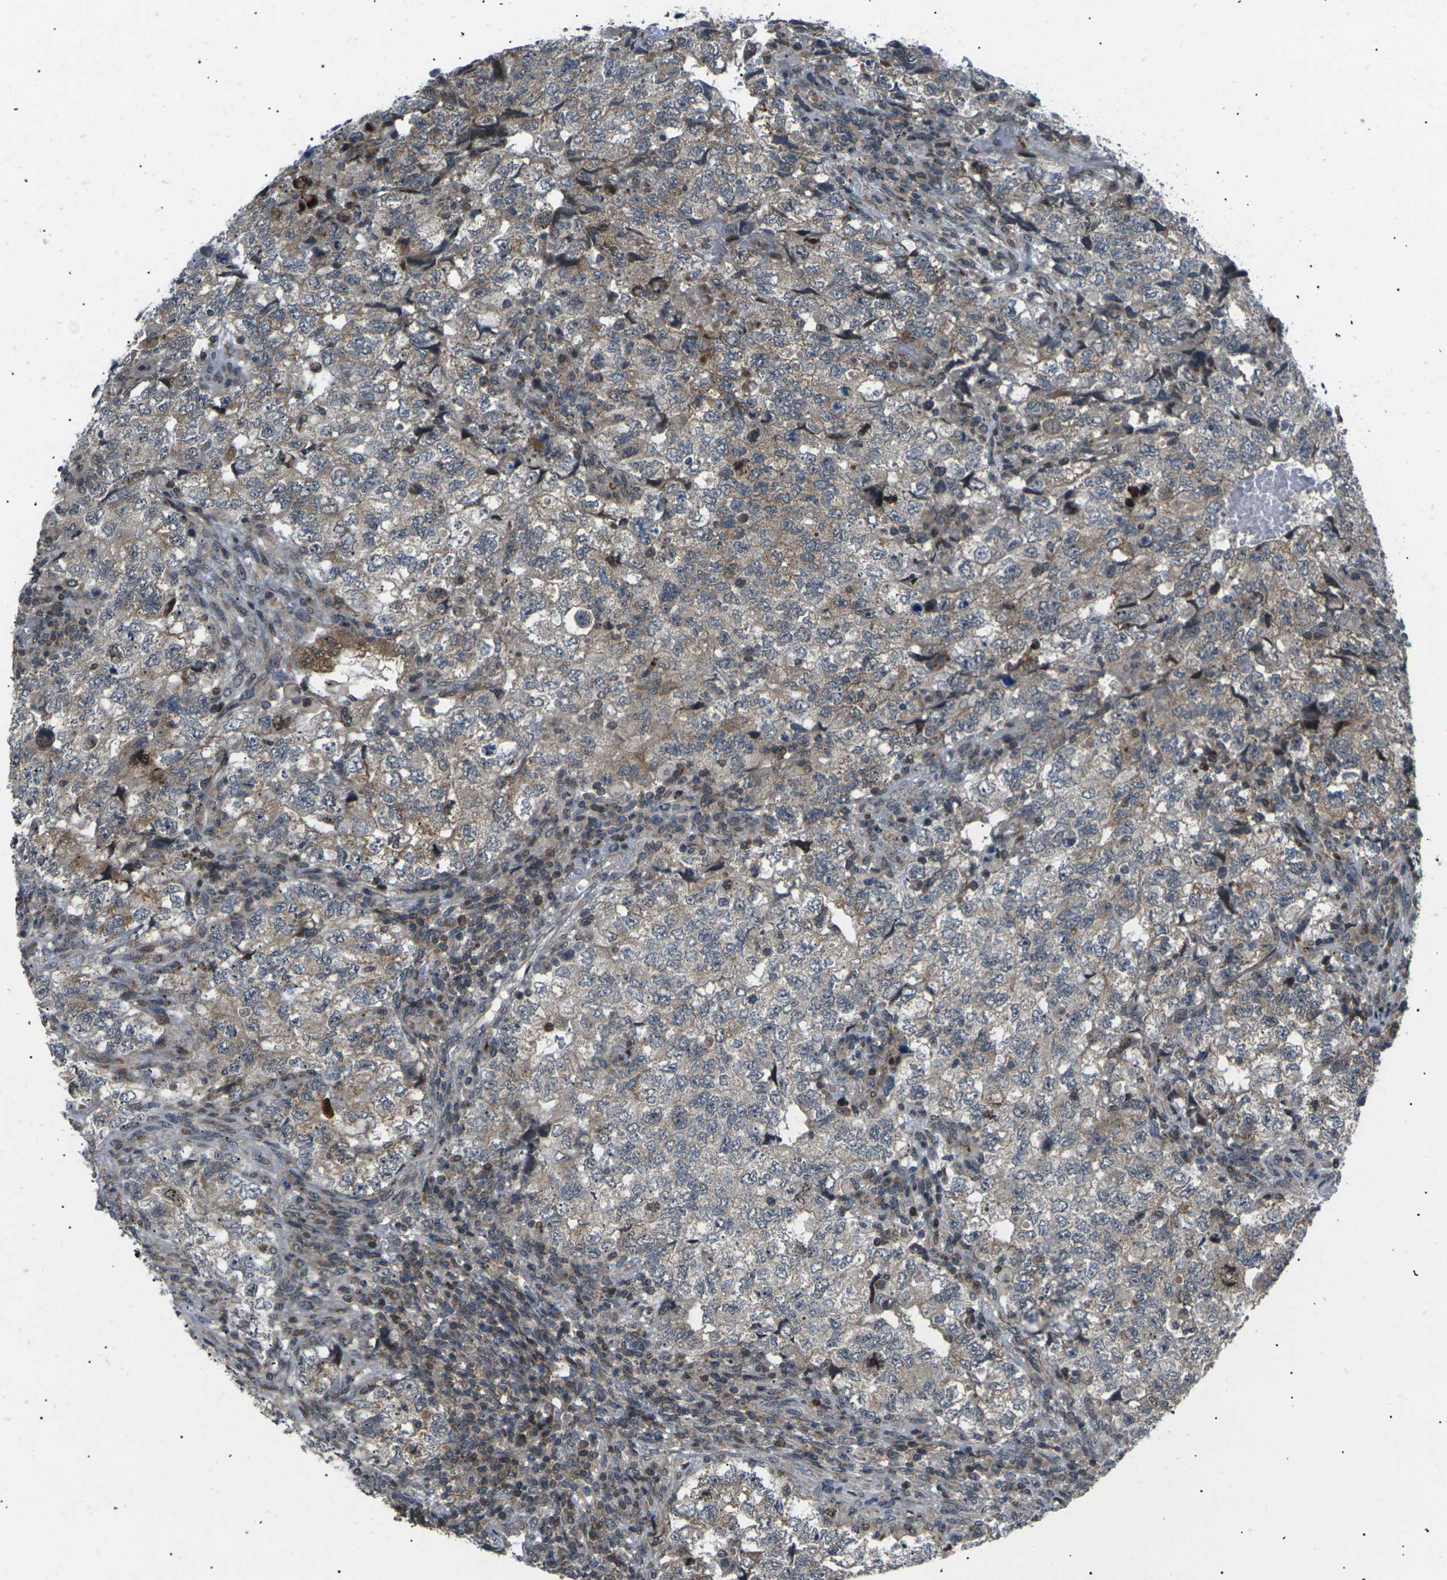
{"staining": {"intensity": "weak", "quantity": "25%-75%", "location": "cytoplasmic/membranous"}, "tissue": "testis cancer", "cell_type": "Tumor cells", "image_type": "cancer", "snomed": [{"axis": "morphology", "description": "Carcinoma, Embryonal, NOS"}, {"axis": "topography", "description": "Testis"}], "caption": "Human testis embryonal carcinoma stained with a protein marker demonstrates weak staining in tumor cells.", "gene": "RPS6KA3", "patient": {"sex": "male", "age": 36}}